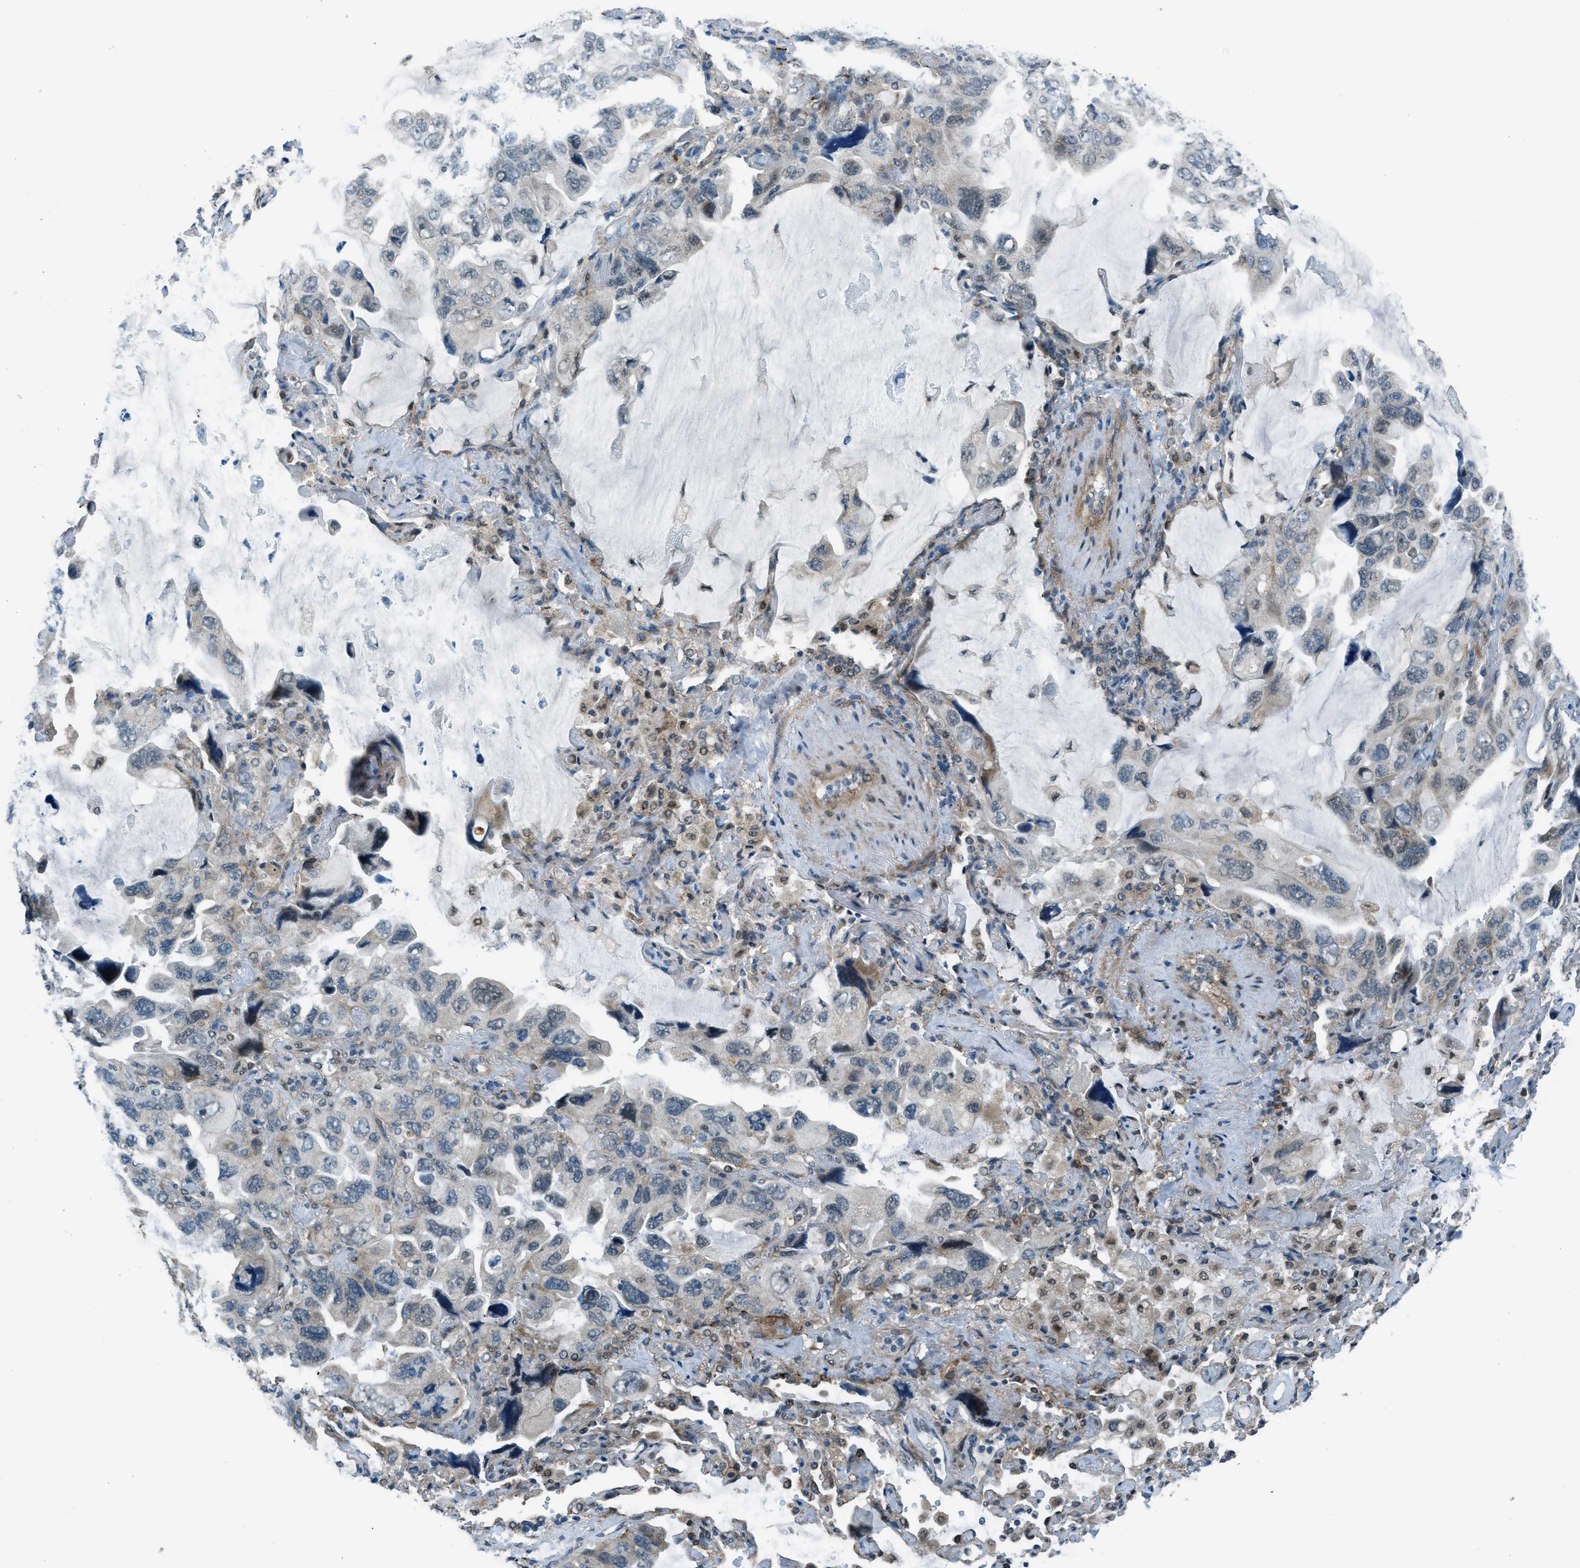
{"staining": {"intensity": "weak", "quantity": "<25%", "location": "nuclear"}, "tissue": "lung cancer", "cell_type": "Tumor cells", "image_type": "cancer", "snomed": [{"axis": "morphology", "description": "Squamous cell carcinoma, NOS"}, {"axis": "topography", "description": "Lung"}], "caption": "Immunohistochemistry photomicrograph of human lung squamous cell carcinoma stained for a protein (brown), which displays no expression in tumor cells.", "gene": "NPEPL1", "patient": {"sex": "female", "age": 73}}